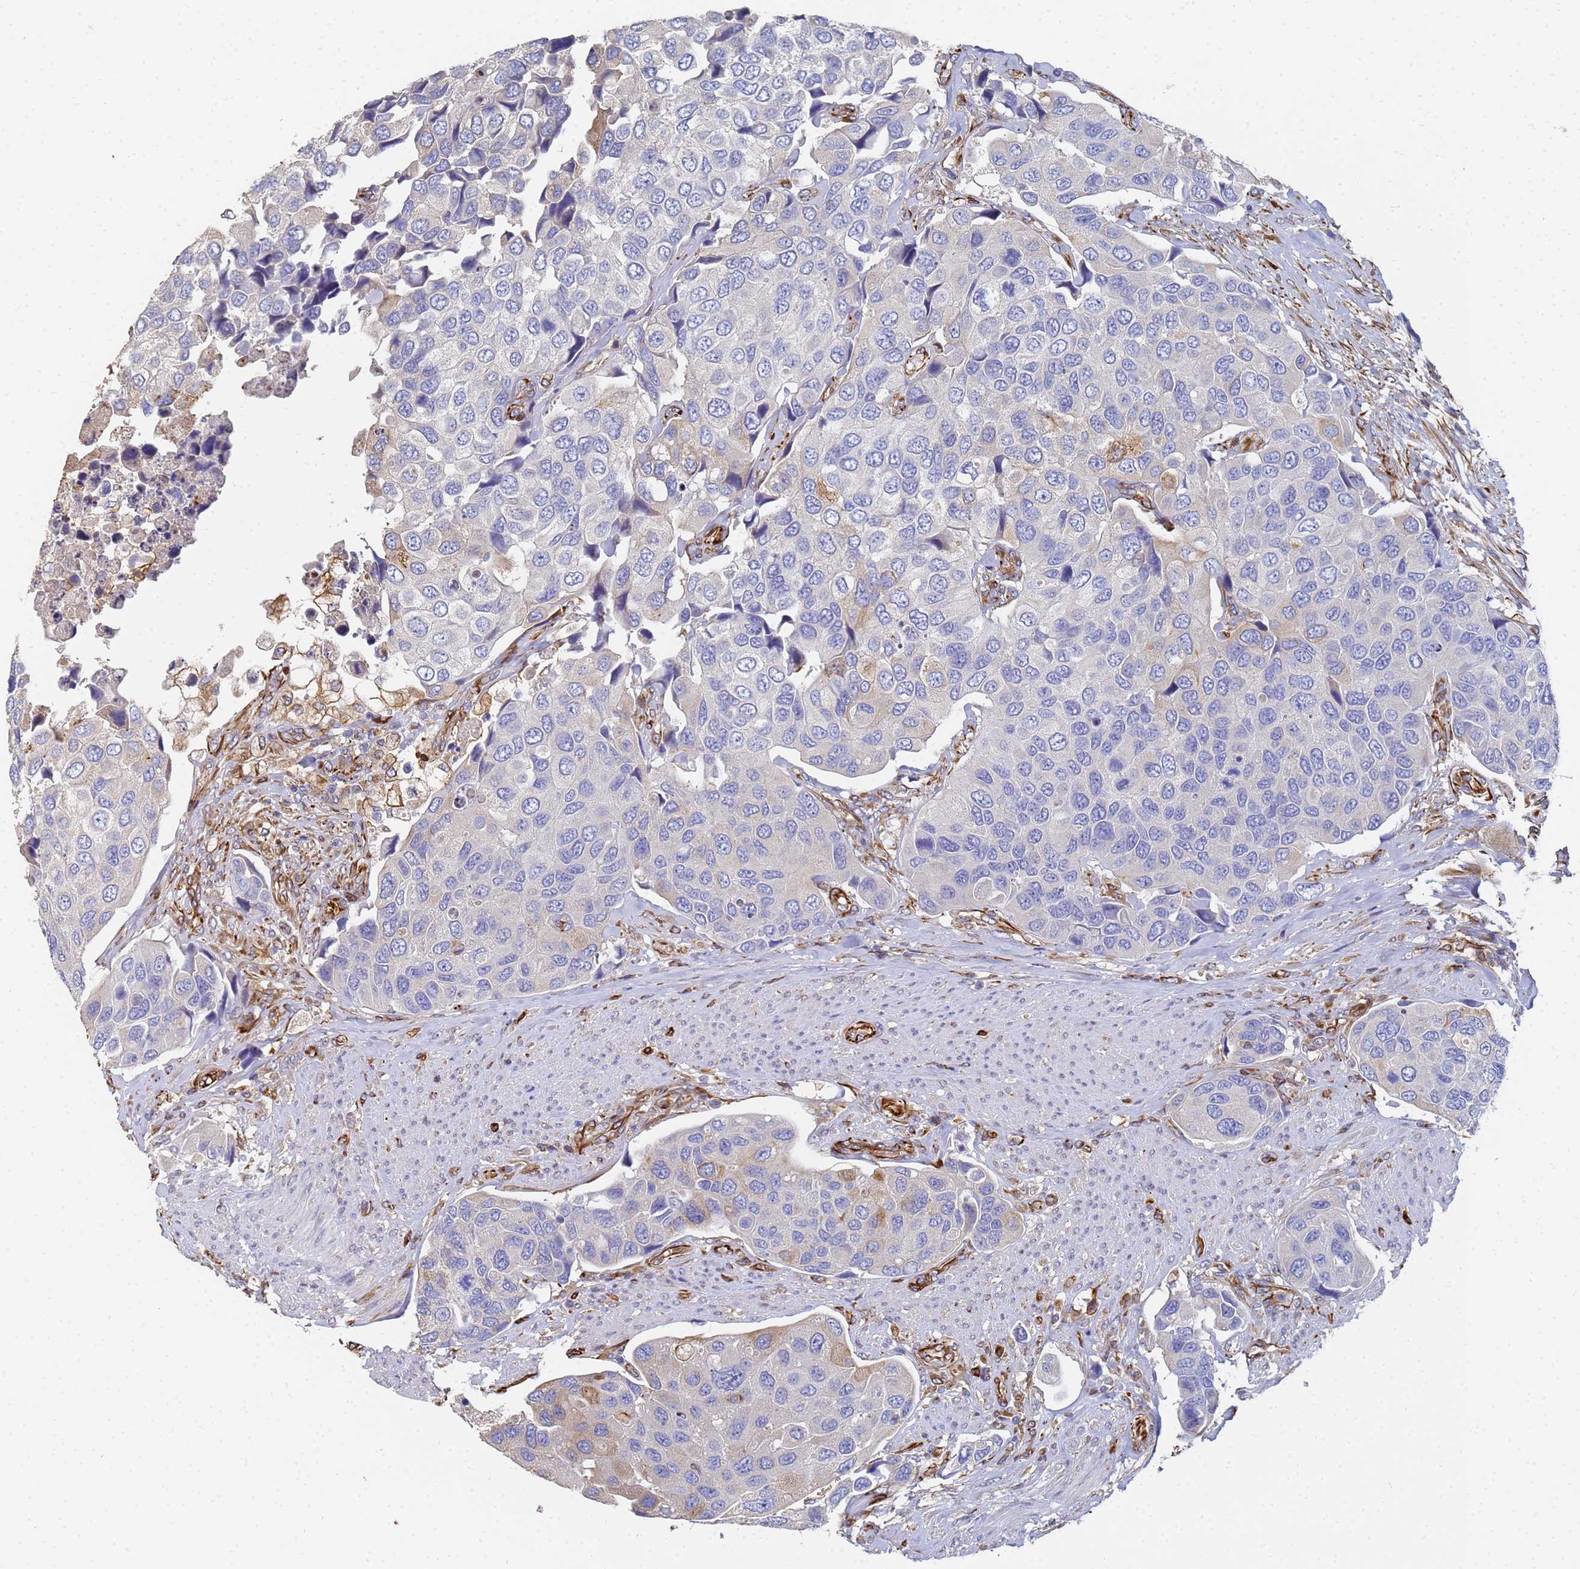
{"staining": {"intensity": "negative", "quantity": "none", "location": "none"}, "tissue": "urothelial cancer", "cell_type": "Tumor cells", "image_type": "cancer", "snomed": [{"axis": "morphology", "description": "Urothelial carcinoma, High grade"}, {"axis": "topography", "description": "Urinary bladder"}], "caption": "Urothelial cancer was stained to show a protein in brown. There is no significant positivity in tumor cells.", "gene": "SYT13", "patient": {"sex": "male", "age": 74}}